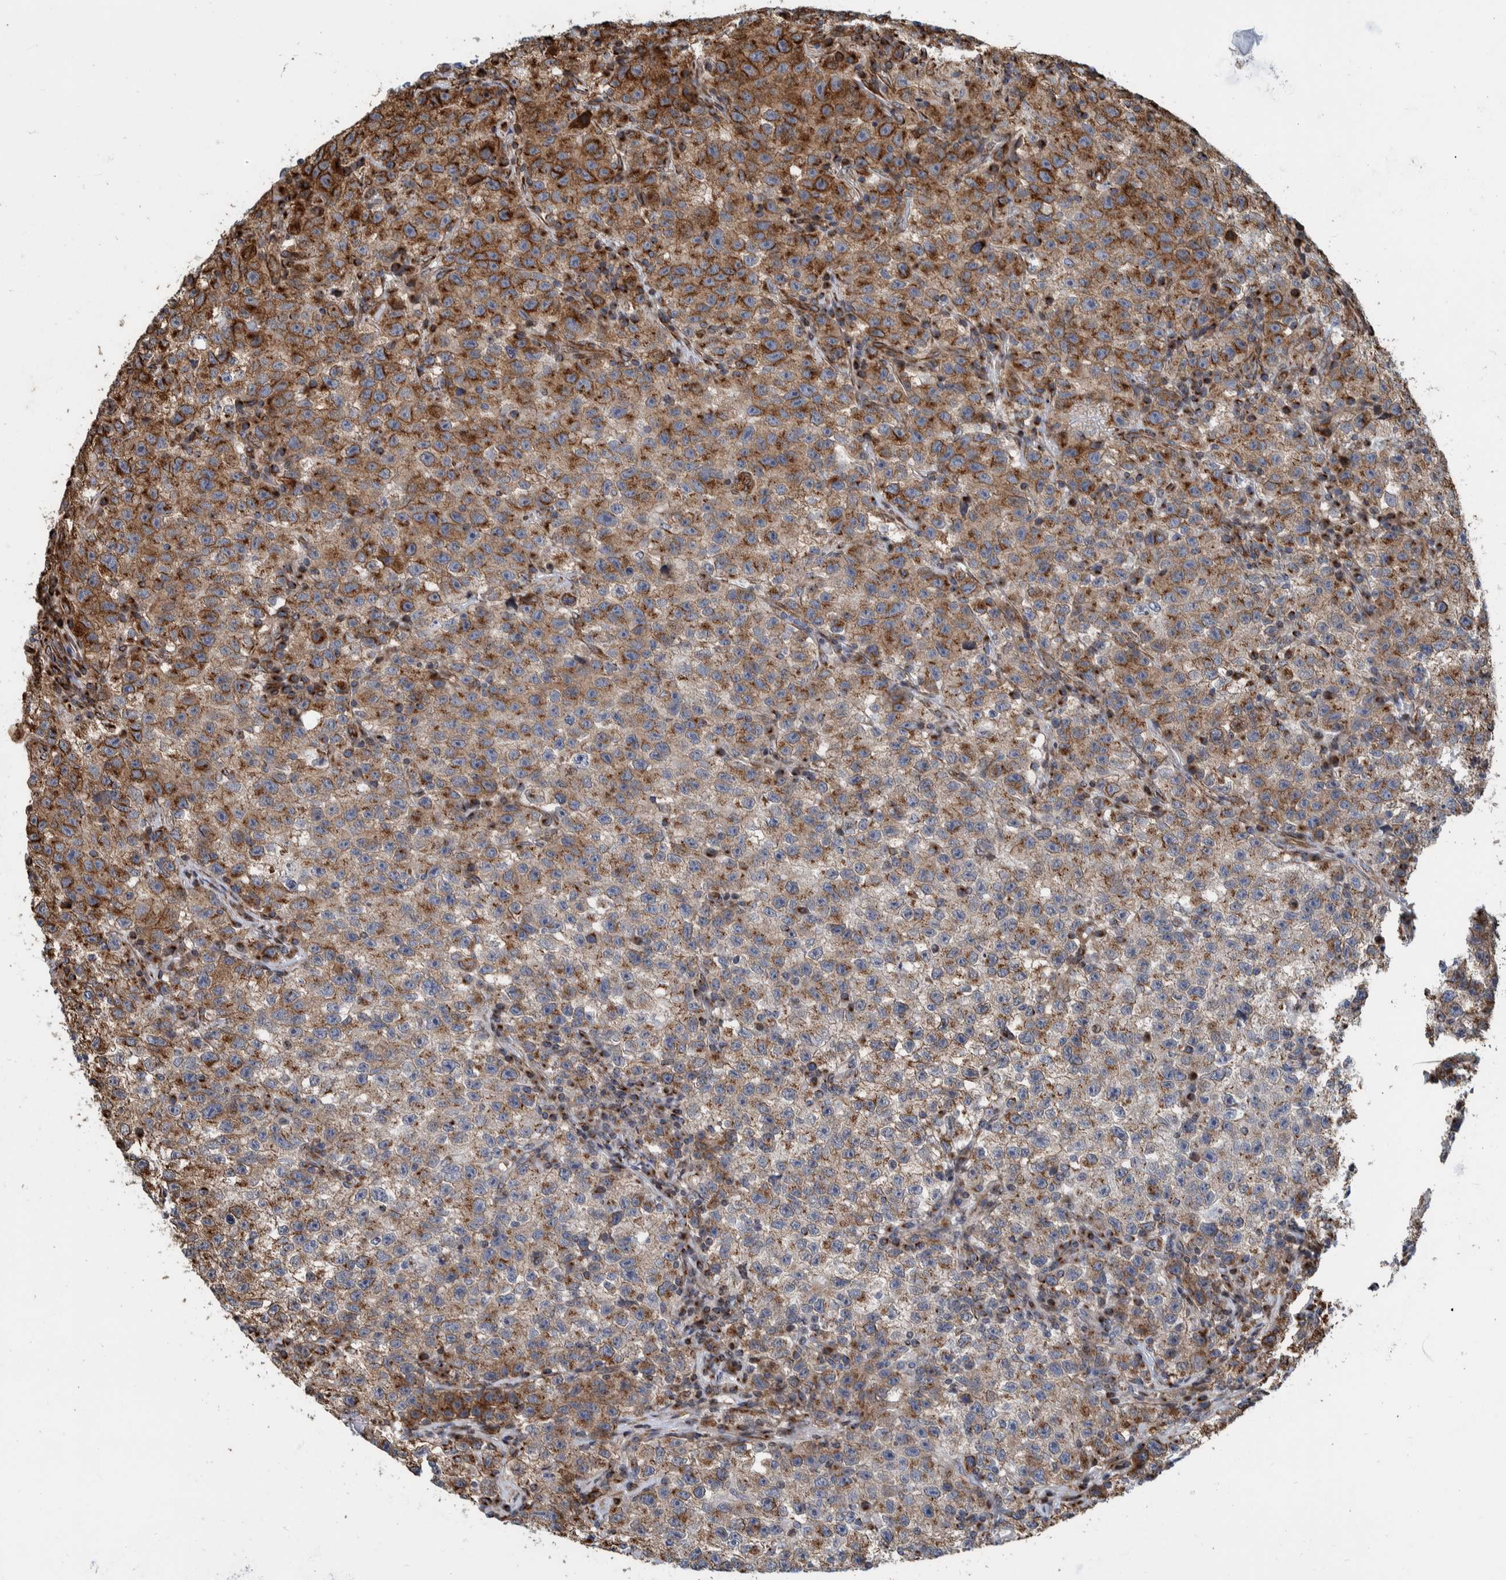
{"staining": {"intensity": "moderate", "quantity": ">75%", "location": "cytoplasmic/membranous"}, "tissue": "testis cancer", "cell_type": "Tumor cells", "image_type": "cancer", "snomed": [{"axis": "morphology", "description": "Seminoma, NOS"}, {"axis": "topography", "description": "Testis"}], "caption": "Protein staining of testis cancer (seminoma) tissue exhibits moderate cytoplasmic/membranous staining in approximately >75% of tumor cells.", "gene": "CCDC57", "patient": {"sex": "male", "age": 22}}